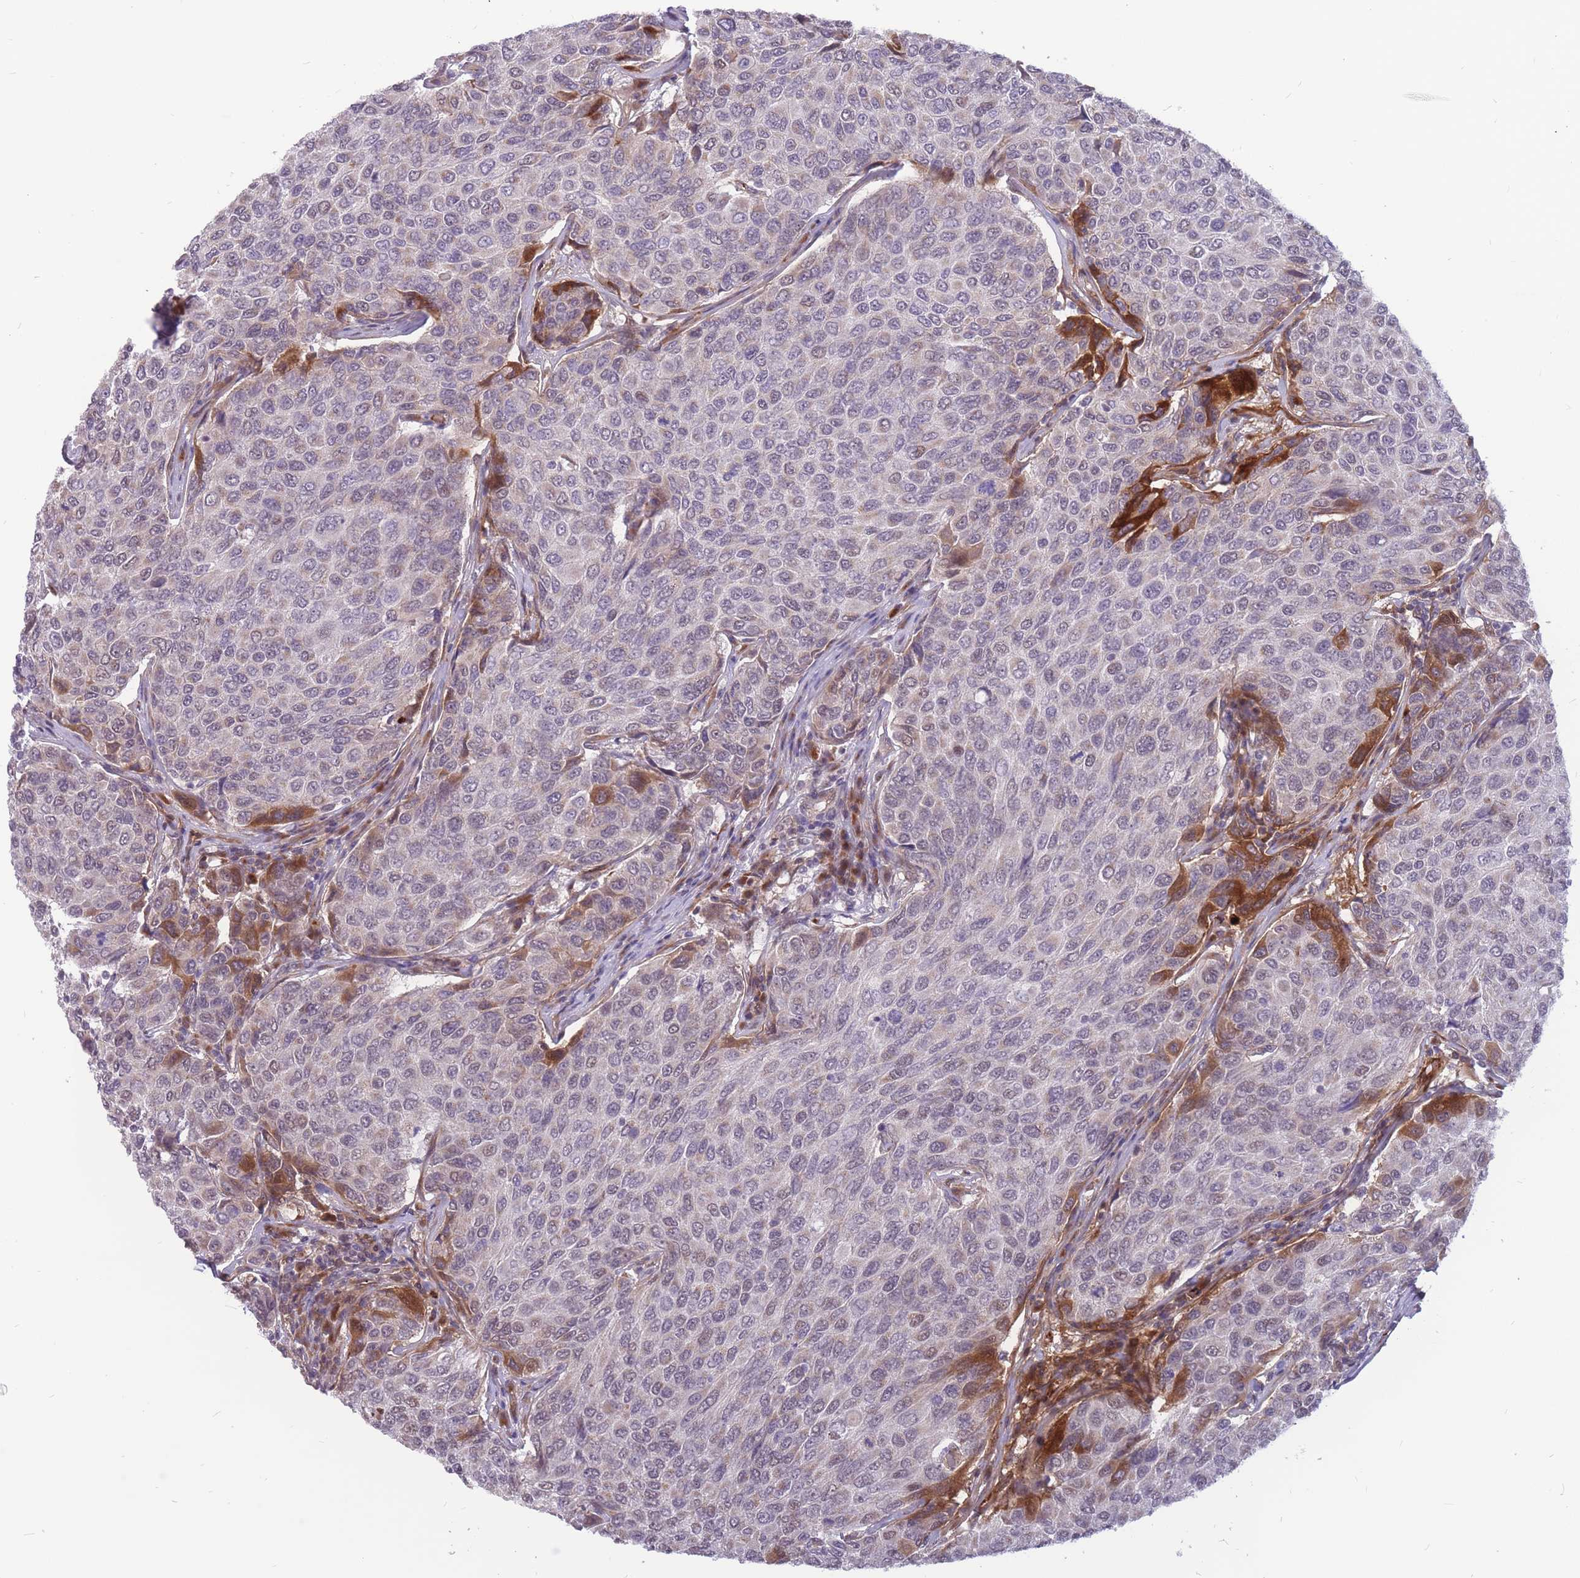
{"staining": {"intensity": "weak", "quantity": "<25%", "location": "nuclear"}, "tissue": "breast cancer", "cell_type": "Tumor cells", "image_type": "cancer", "snomed": [{"axis": "morphology", "description": "Duct carcinoma"}, {"axis": "topography", "description": "Breast"}], "caption": "DAB (3,3'-diaminobenzidine) immunohistochemical staining of breast invasive ductal carcinoma exhibits no significant staining in tumor cells.", "gene": "ADD2", "patient": {"sex": "female", "age": 55}}